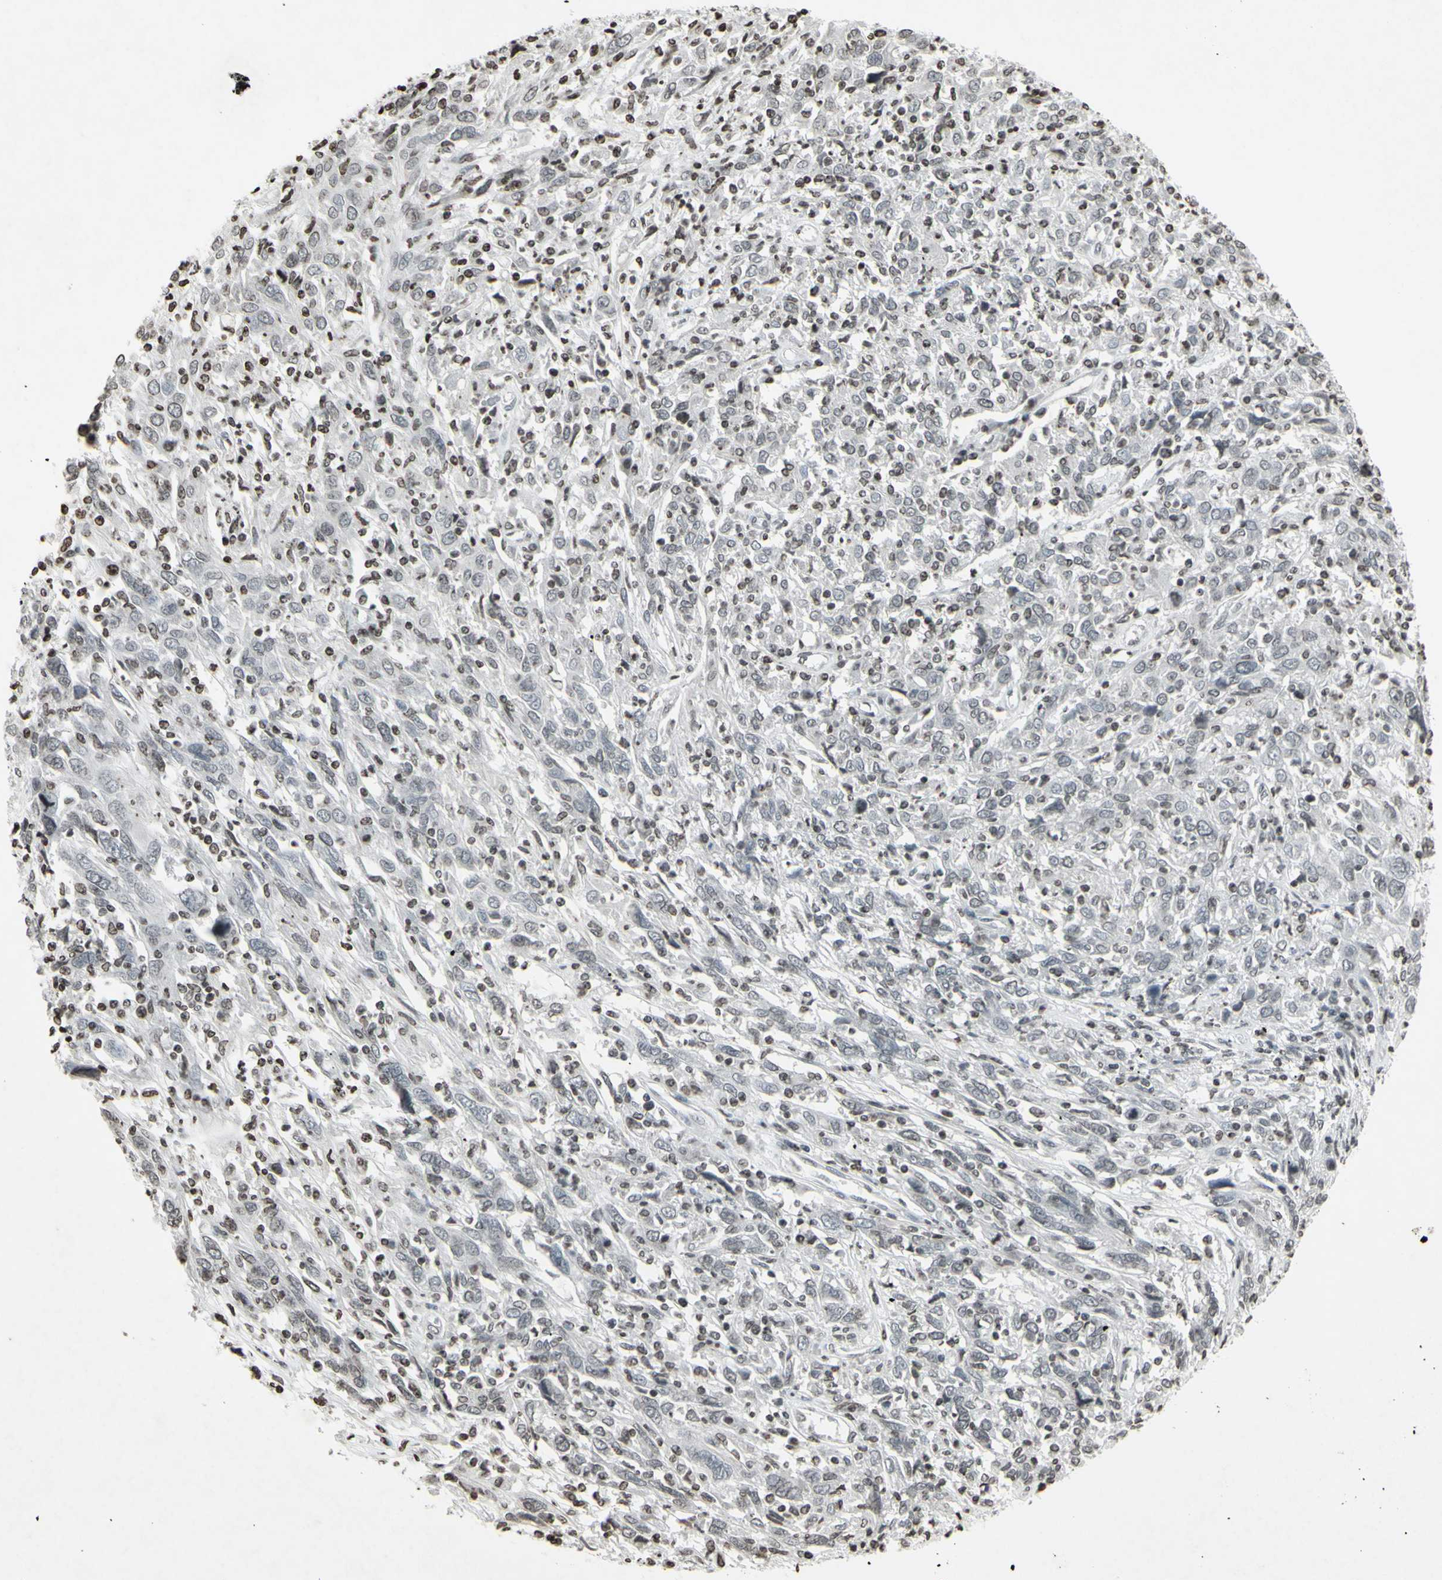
{"staining": {"intensity": "negative", "quantity": "none", "location": "none"}, "tissue": "cervical cancer", "cell_type": "Tumor cells", "image_type": "cancer", "snomed": [{"axis": "morphology", "description": "Squamous cell carcinoma, NOS"}, {"axis": "topography", "description": "Cervix"}], "caption": "The IHC photomicrograph has no significant positivity in tumor cells of cervical cancer tissue. (Stains: DAB immunohistochemistry with hematoxylin counter stain, Microscopy: brightfield microscopy at high magnification).", "gene": "CD79B", "patient": {"sex": "female", "age": 46}}